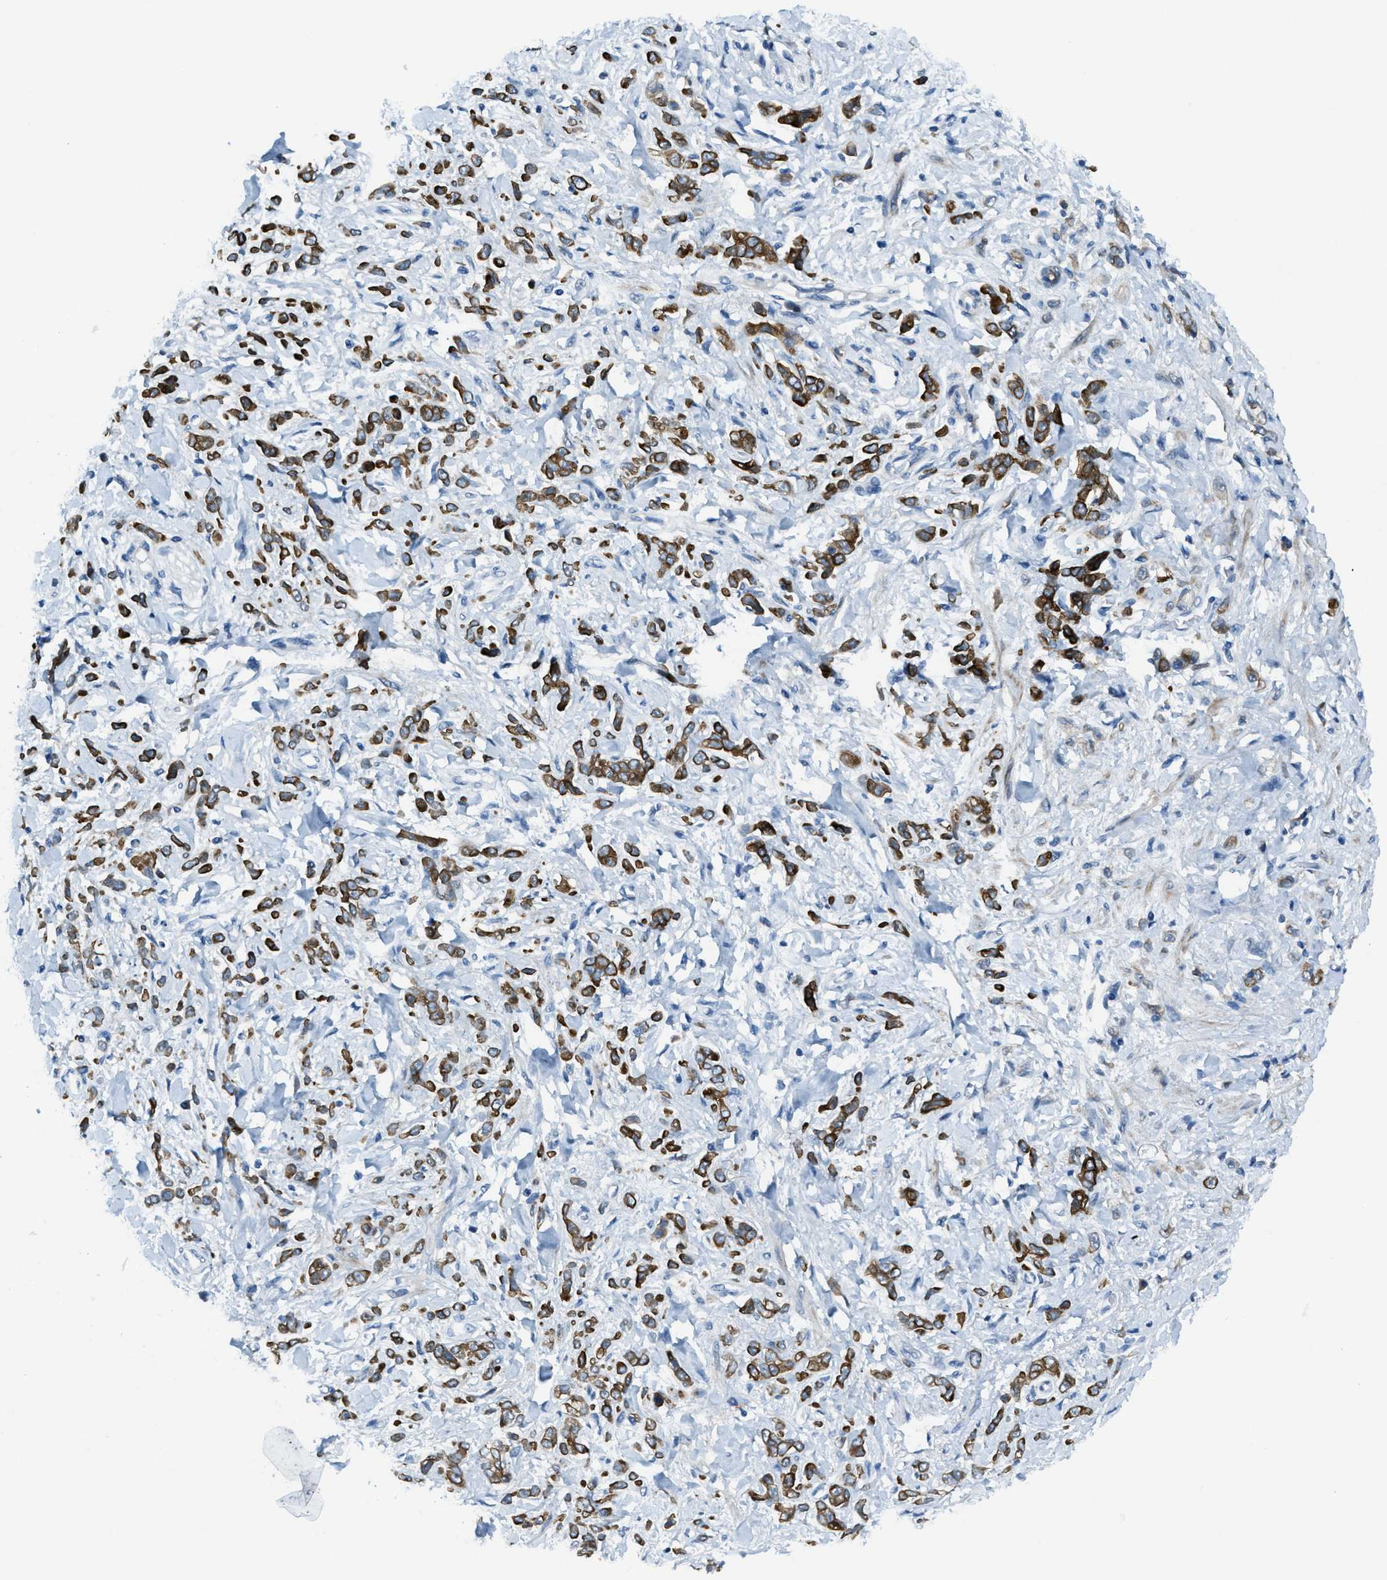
{"staining": {"intensity": "strong", "quantity": ">75%", "location": "cytoplasmic/membranous"}, "tissue": "stomach cancer", "cell_type": "Tumor cells", "image_type": "cancer", "snomed": [{"axis": "morphology", "description": "Normal tissue, NOS"}, {"axis": "morphology", "description": "Adenocarcinoma, NOS"}, {"axis": "topography", "description": "Stomach"}], "caption": "An image of human stomach adenocarcinoma stained for a protein shows strong cytoplasmic/membranous brown staining in tumor cells.", "gene": "KLHL8", "patient": {"sex": "male", "age": 82}}